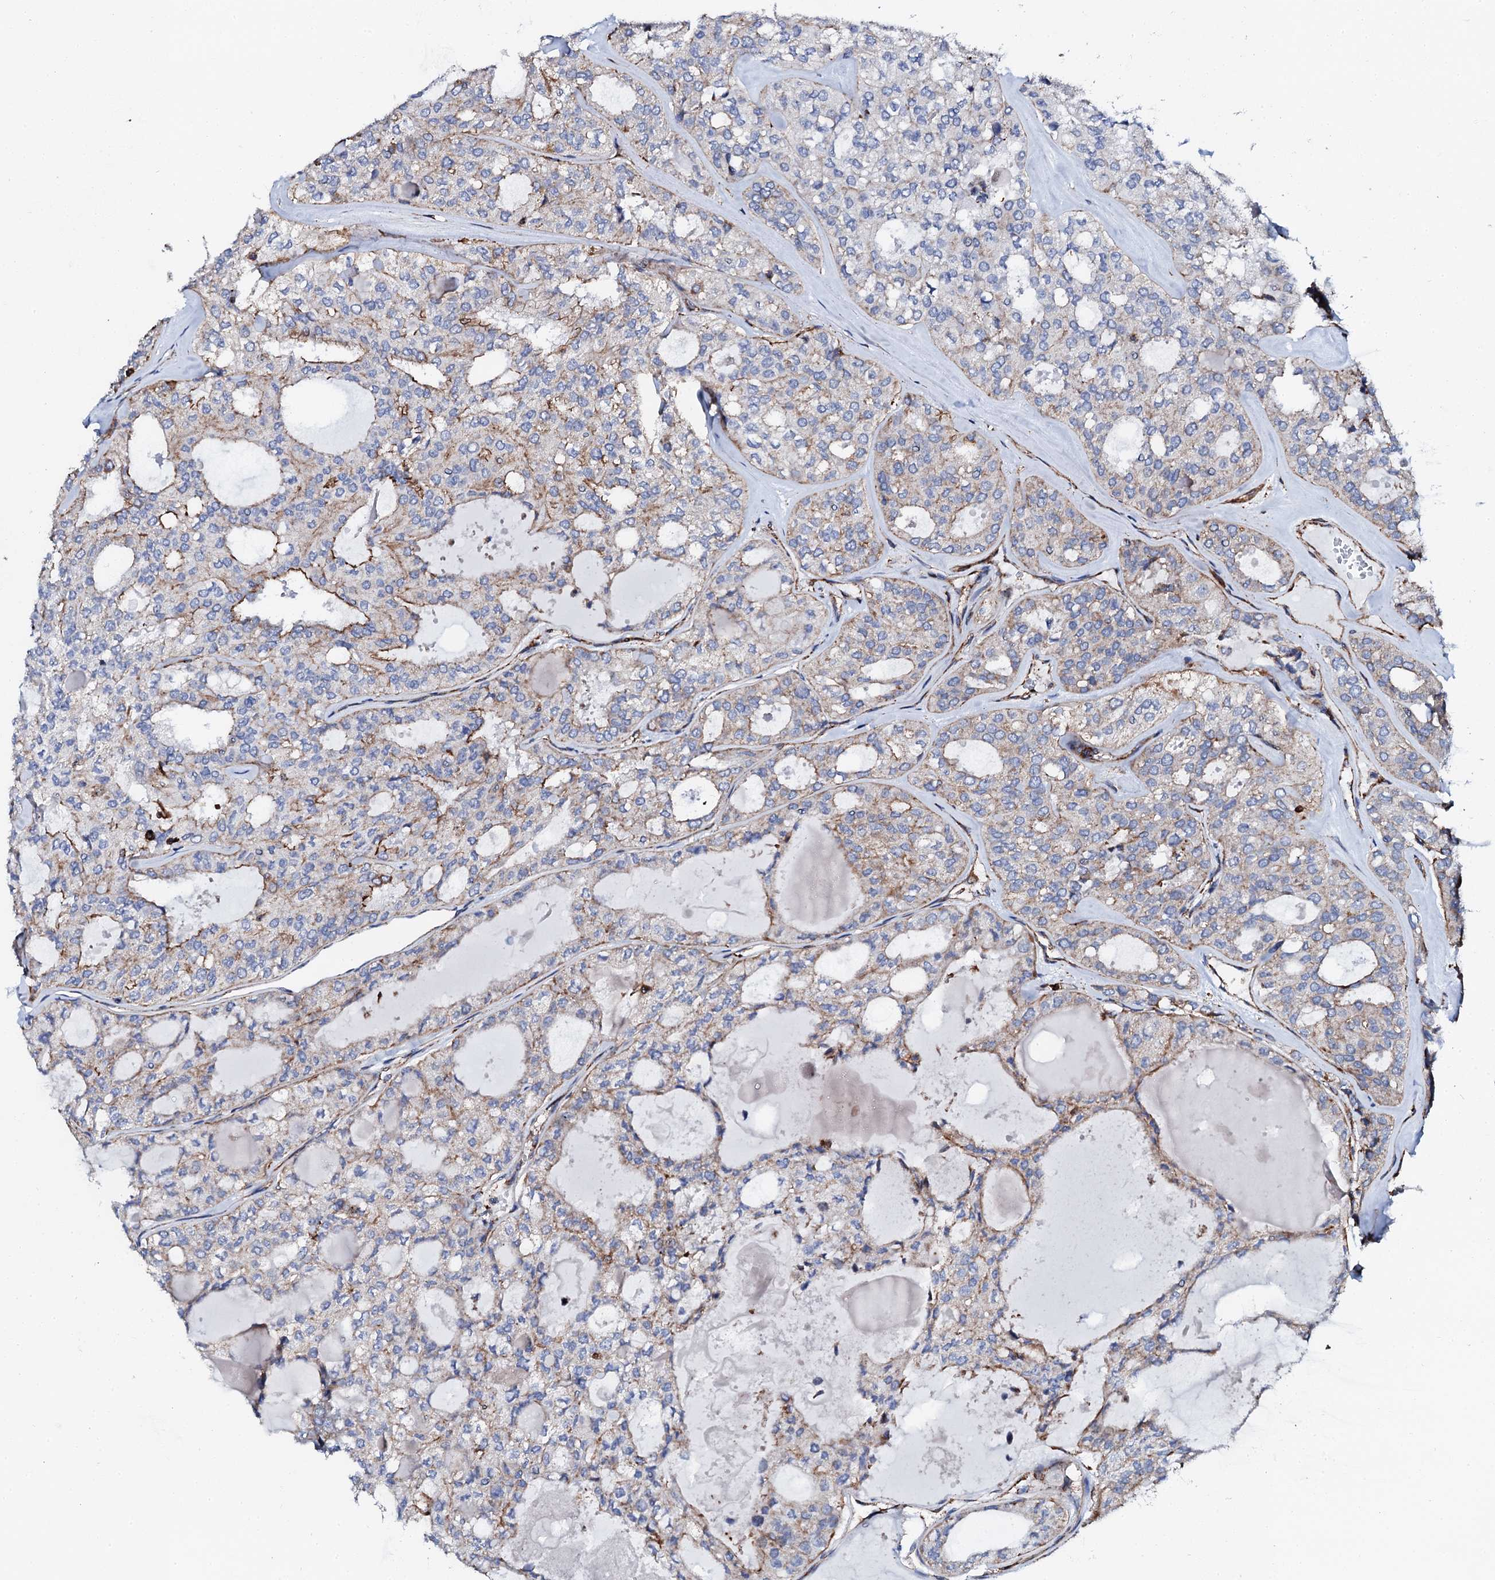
{"staining": {"intensity": "weak", "quantity": "25%-75%", "location": "cytoplasmic/membranous"}, "tissue": "thyroid cancer", "cell_type": "Tumor cells", "image_type": "cancer", "snomed": [{"axis": "morphology", "description": "Follicular adenoma carcinoma, NOS"}, {"axis": "topography", "description": "Thyroid gland"}], "caption": "Follicular adenoma carcinoma (thyroid) tissue demonstrates weak cytoplasmic/membranous staining in approximately 25%-75% of tumor cells", "gene": "INTS10", "patient": {"sex": "male", "age": 75}}